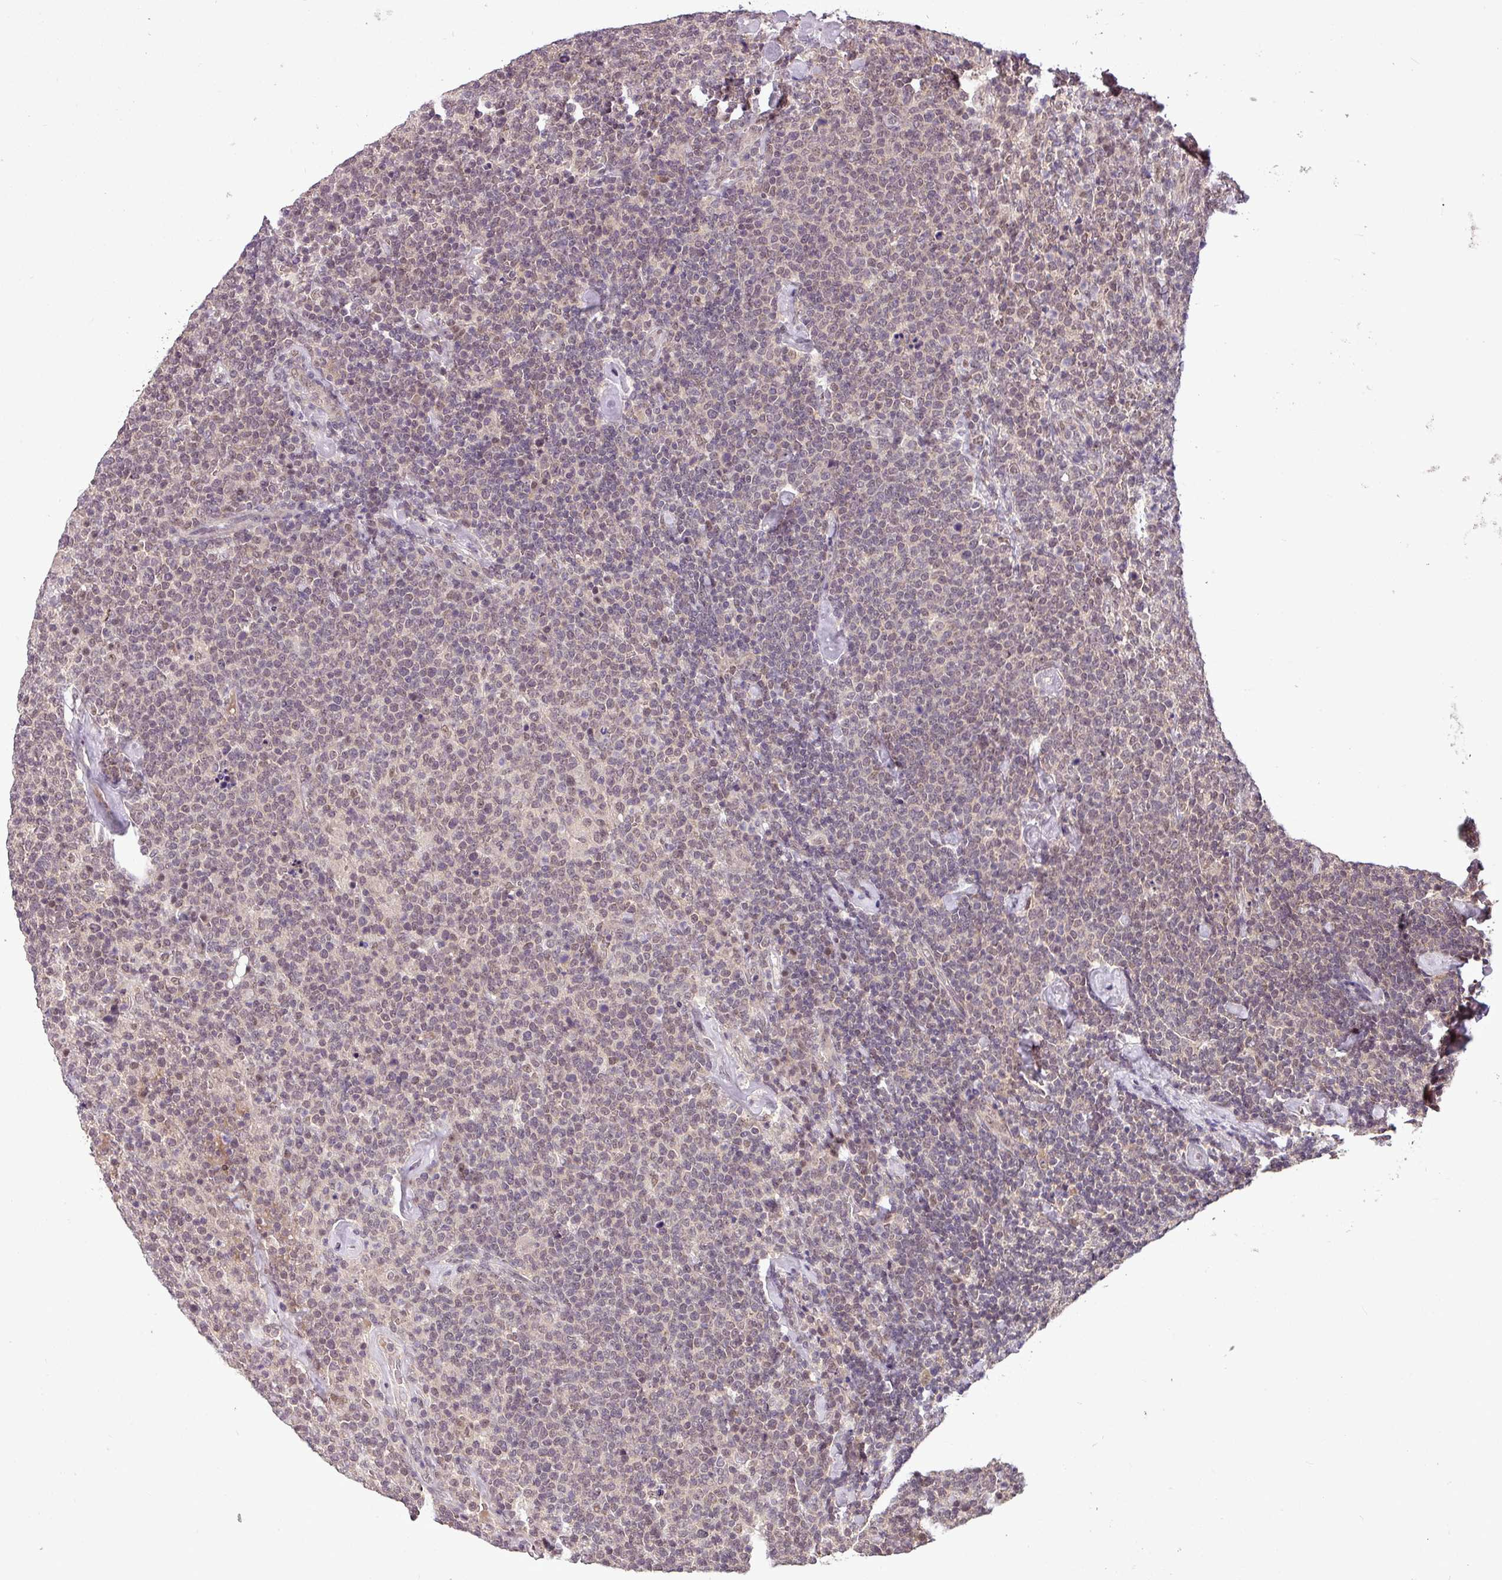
{"staining": {"intensity": "weak", "quantity": "25%-75%", "location": "nuclear"}, "tissue": "lymphoma", "cell_type": "Tumor cells", "image_type": "cancer", "snomed": [{"axis": "morphology", "description": "Malignant lymphoma, non-Hodgkin's type, High grade"}, {"axis": "topography", "description": "Lymph node"}], "caption": "Lymphoma stained for a protein shows weak nuclear positivity in tumor cells.", "gene": "MFHAS1", "patient": {"sex": "male", "age": 61}}